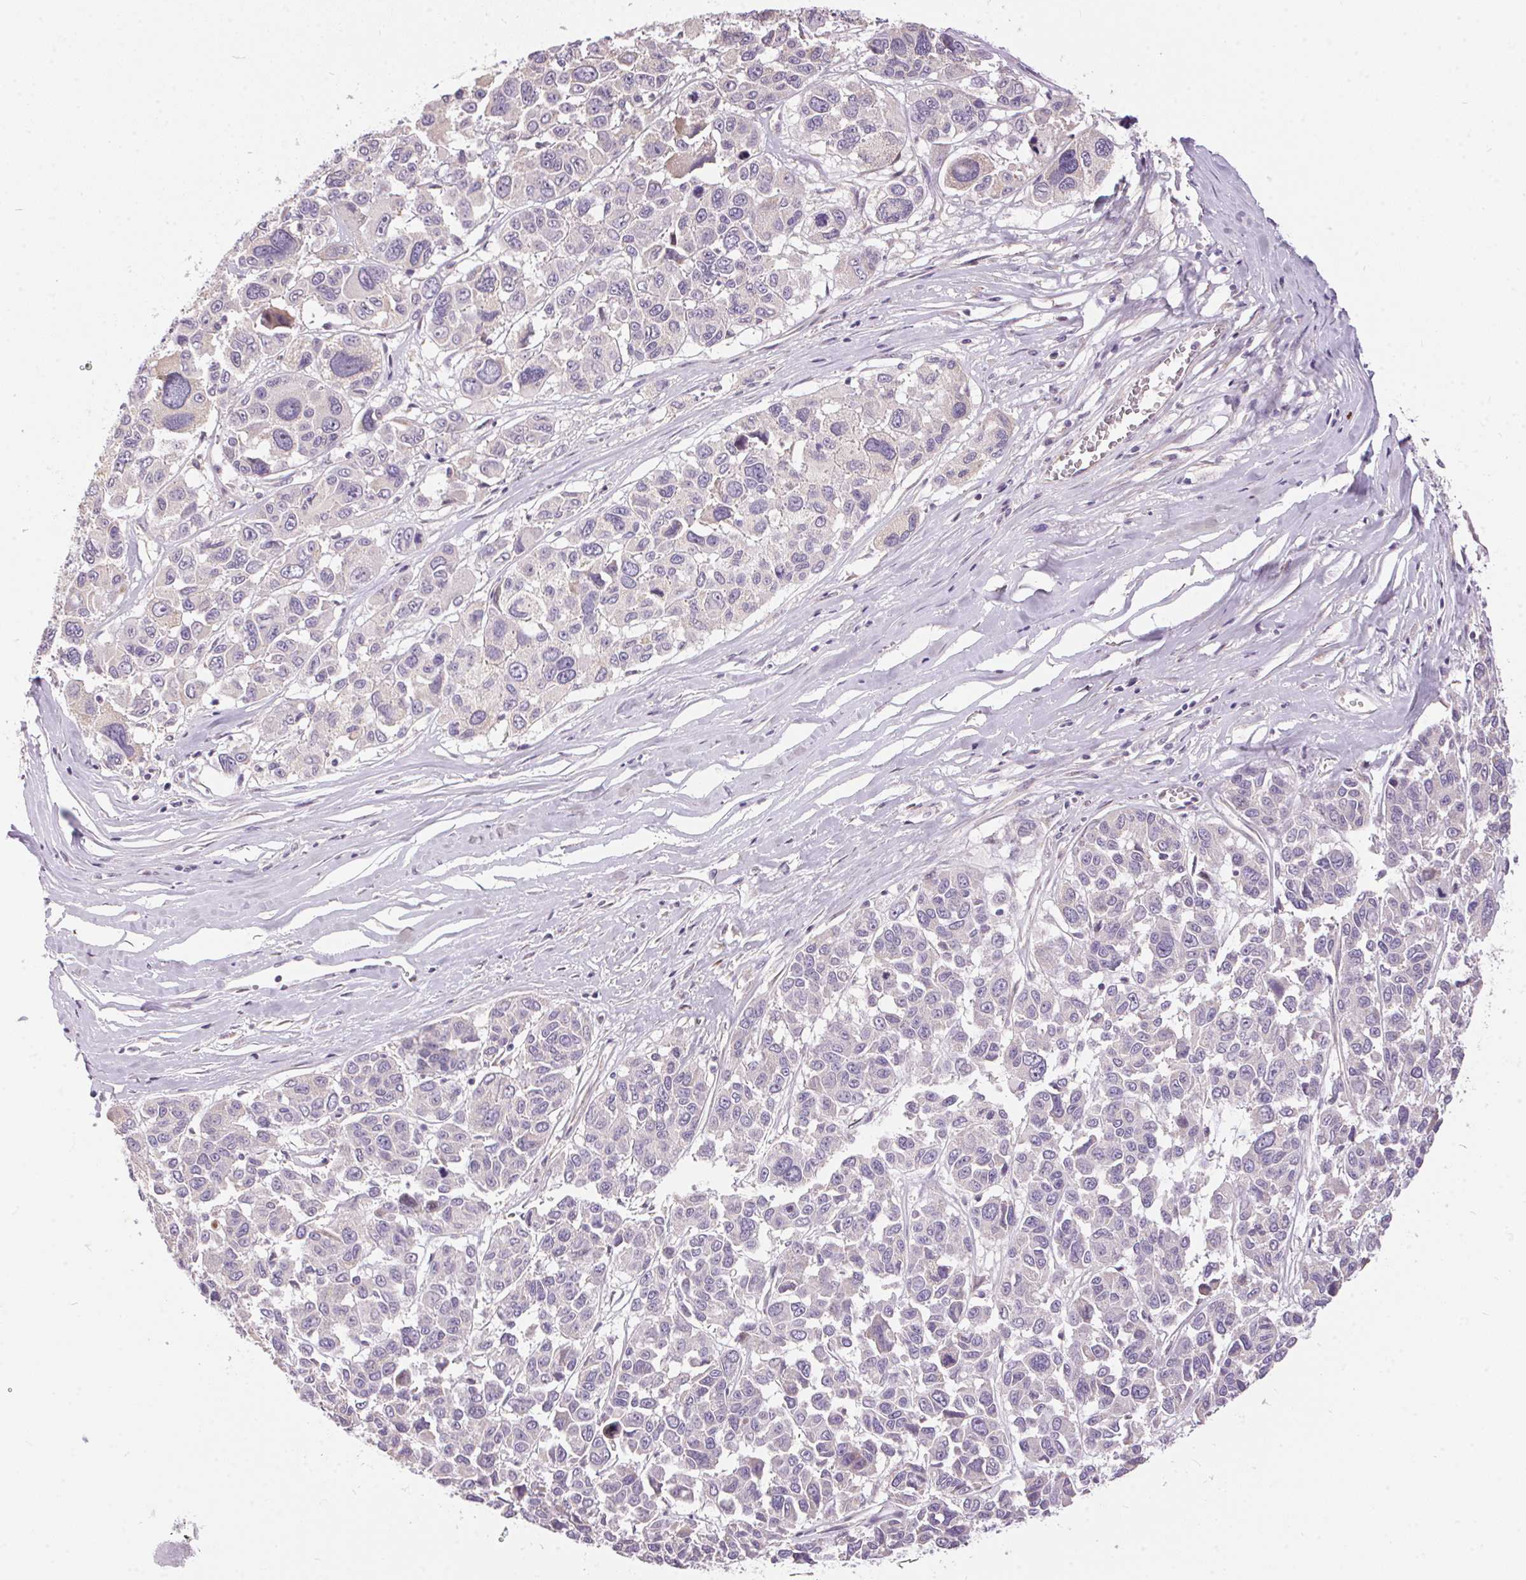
{"staining": {"intensity": "negative", "quantity": "none", "location": "none"}, "tissue": "melanoma", "cell_type": "Tumor cells", "image_type": "cancer", "snomed": [{"axis": "morphology", "description": "Malignant melanoma, NOS"}, {"axis": "topography", "description": "Skin"}], "caption": "DAB immunohistochemical staining of human melanoma reveals no significant expression in tumor cells. Brightfield microscopy of immunohistochemistry (IHC) stained with DAB (3,3'-diaminobenzidine) (brown) and hematoxylin (blue), captured at high magnification.", "gene": "UNC13B", "patient": {"sex": "female", "age": 66}}